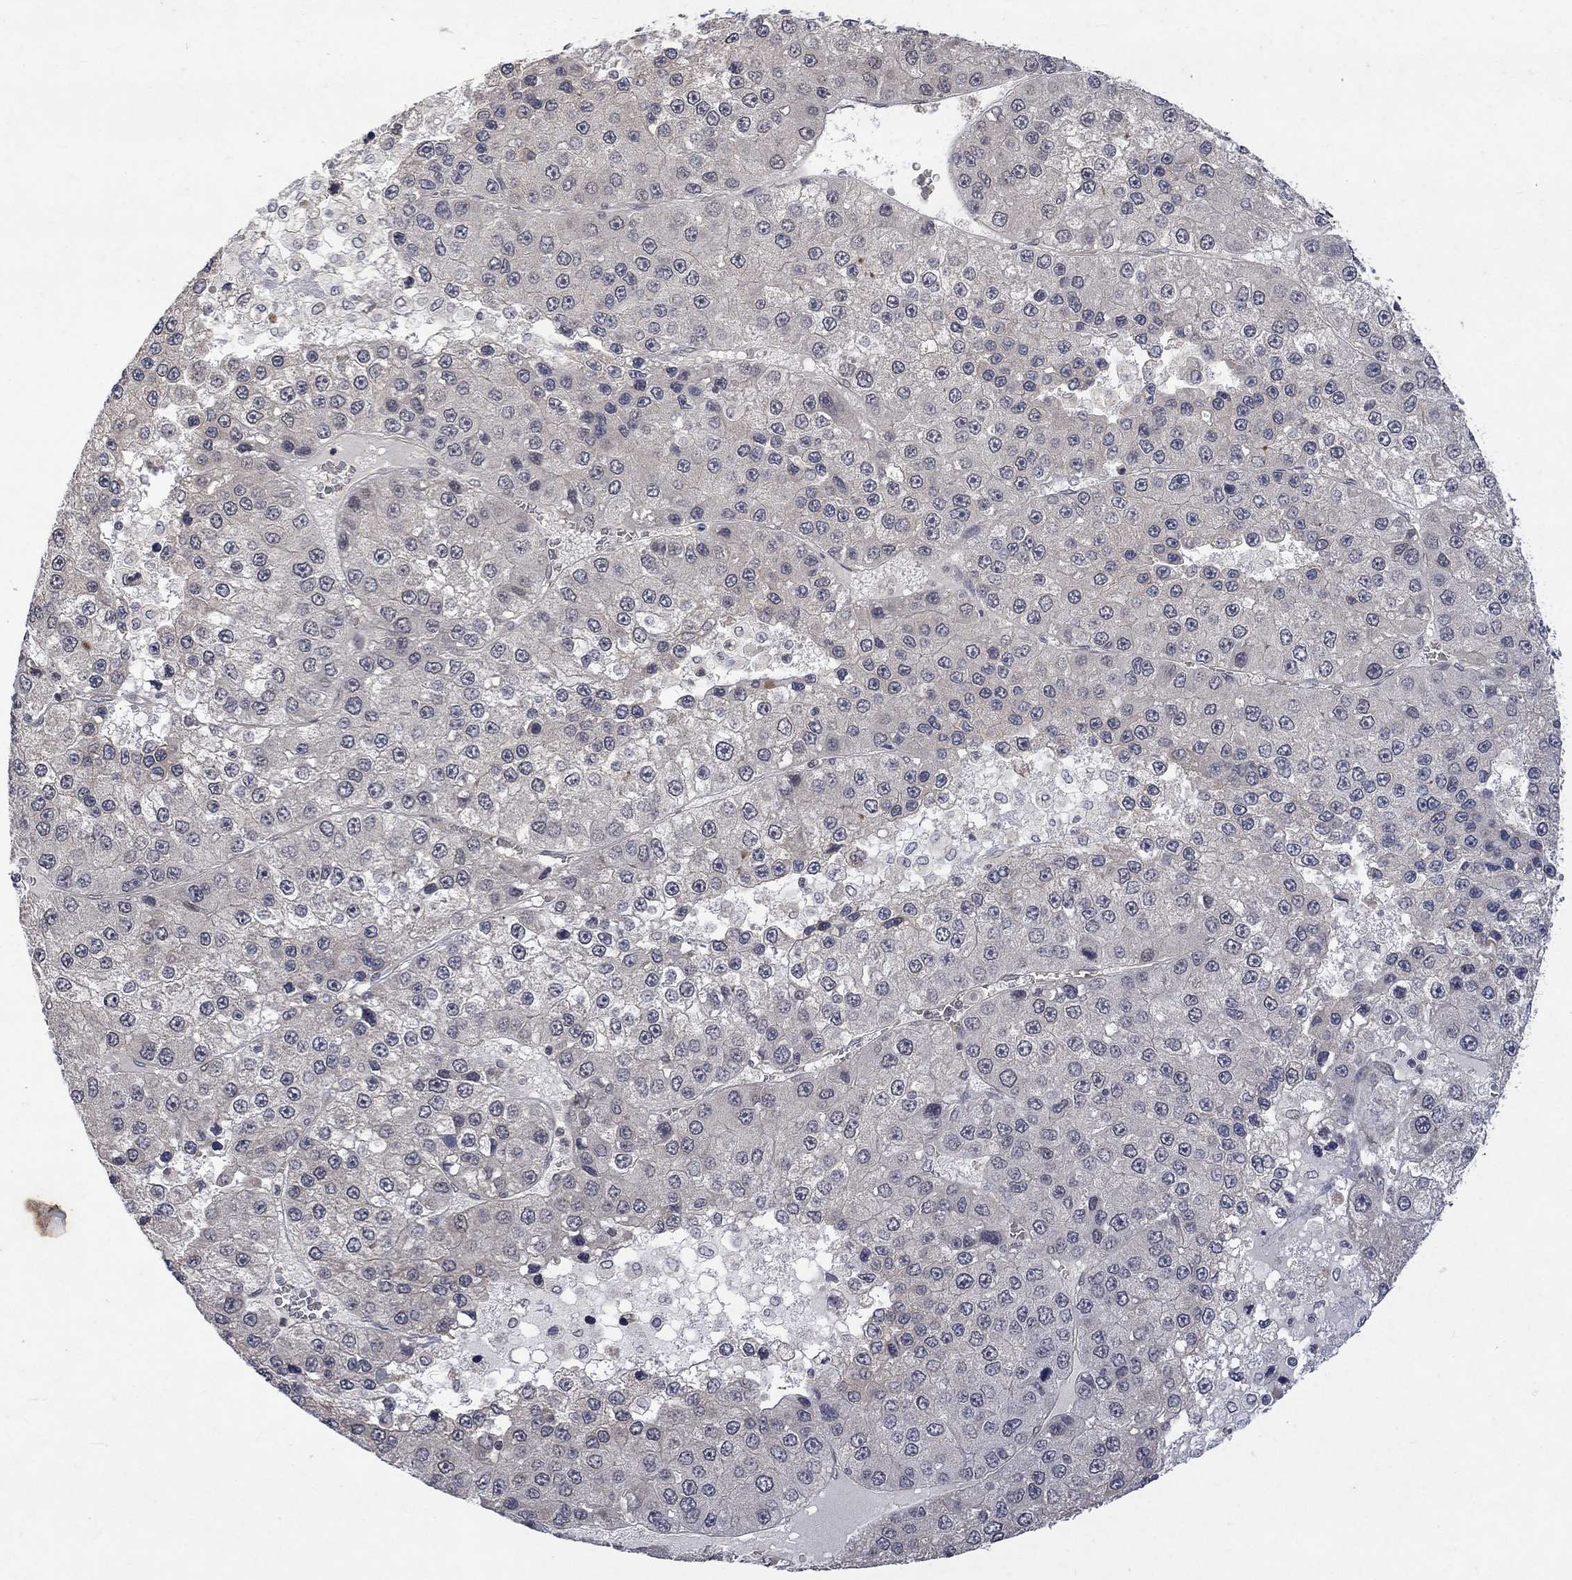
{"staining": {"intensity": "negative", "quantity": "none", "location": "none"}, "tissue": "liver cancer", "cell_type": "Tumor cells", "image_type": "cancer", "snomed": [{"axis": "morphology", "description": "Carcinoma, Hepatocellular, NOS"}, {"axis": "topography", "description": "Liver"}], "caption": "DAB immunohistochemical staining of hepatocellular carcinoma (liver) shows no significant expression in tumor cells.", "gene": "GRIN2D", "patient": {"sex": "female", "age": 73}}